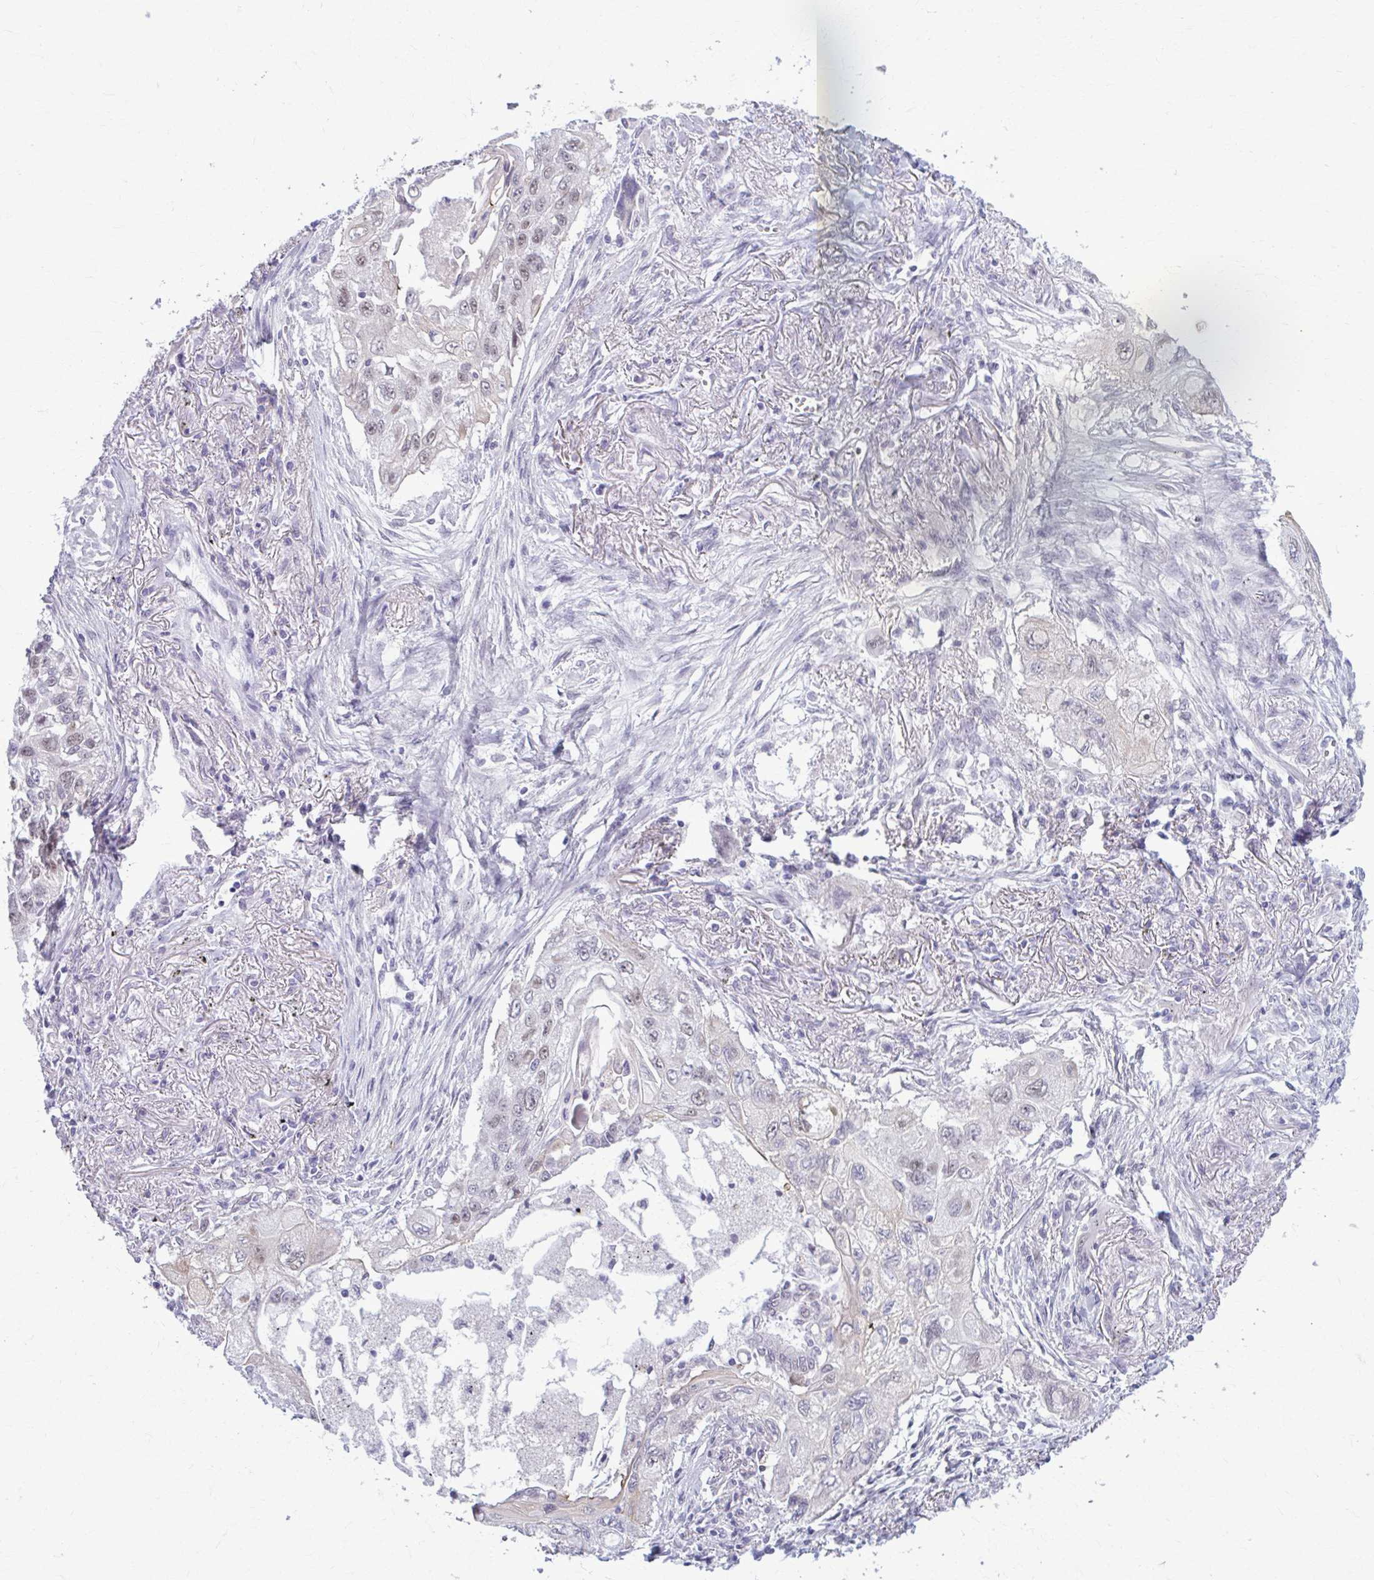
{"staining": {"intensity": "weak", "quantity": "<25%", "location": "nuclear"}, "tissue": "lung cancer", "cell_type": "Tumor cells", "image_type": "cancer", "snomed": [{"axis": "morphology", "description": "Squamous cell carcinoma, NOS"}, {"axis": "topography", "description": "Lung"}], "caption": "The photomicrograph exhibits no staining of tumor cells in lung squamous cell carcinoma. (Immunohistochemistry, brightfield microscopy, high magnification).", "gene": "NUMBL", "patient": {"sex": "male", "age": 75}}